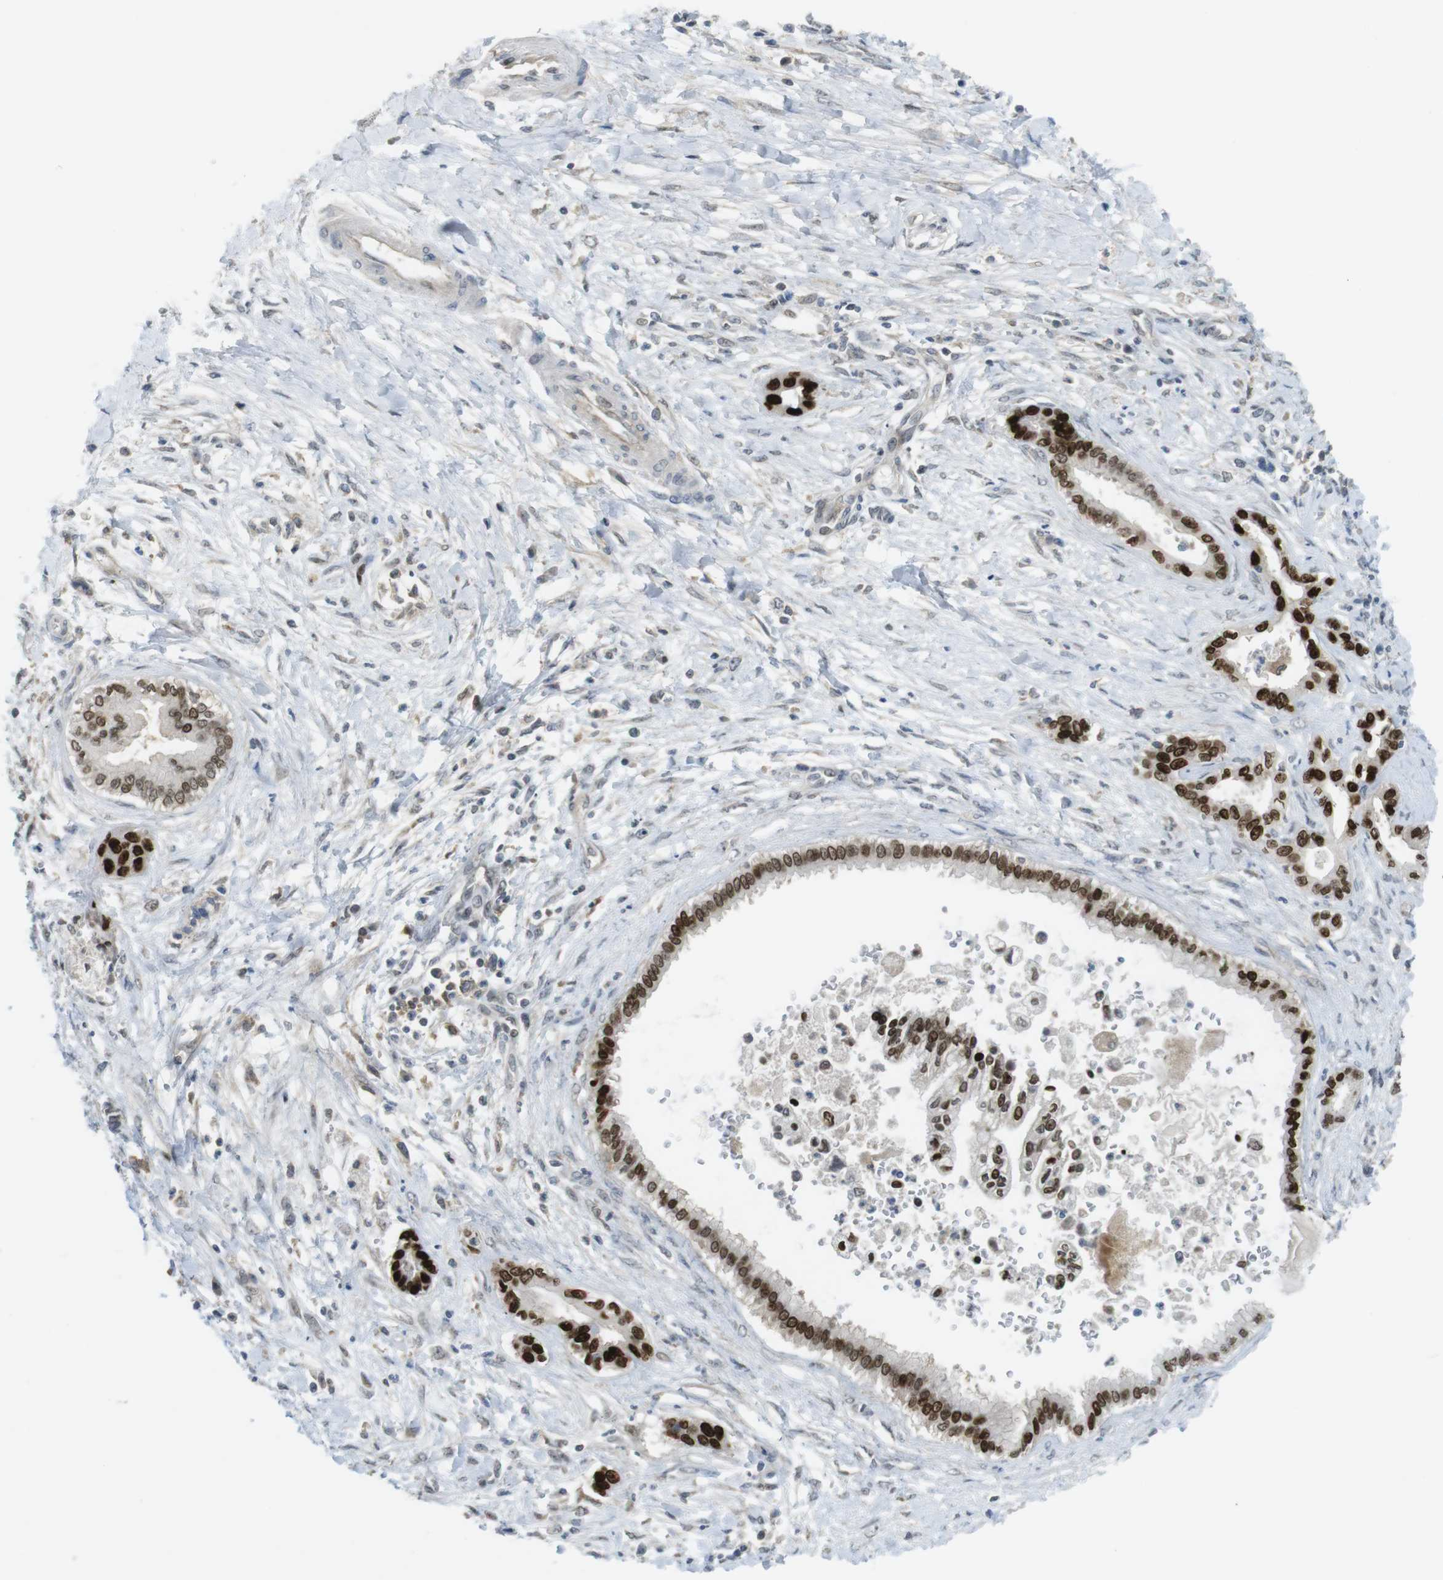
{"staining": {"intensity": "strong", "quantity": ">75%", "location": "nuclear"}, "tissue": "pancreatic cancer", "cell_type": "Tumor cells", "image_type": "cancer", "snomed": [{"axis": "morphology", "description": "Adenocarcinoma, NOS"}, {"axis": "topography", "description": "Pancreas"}], "caption": "Human pancreatic cancer stained for a protein (brown) demonstrates strong nuclear positive staining in approximately >75% of tumor cells.", "gene": "RCC1", "patient": {"sex": "male", "age": 56}}